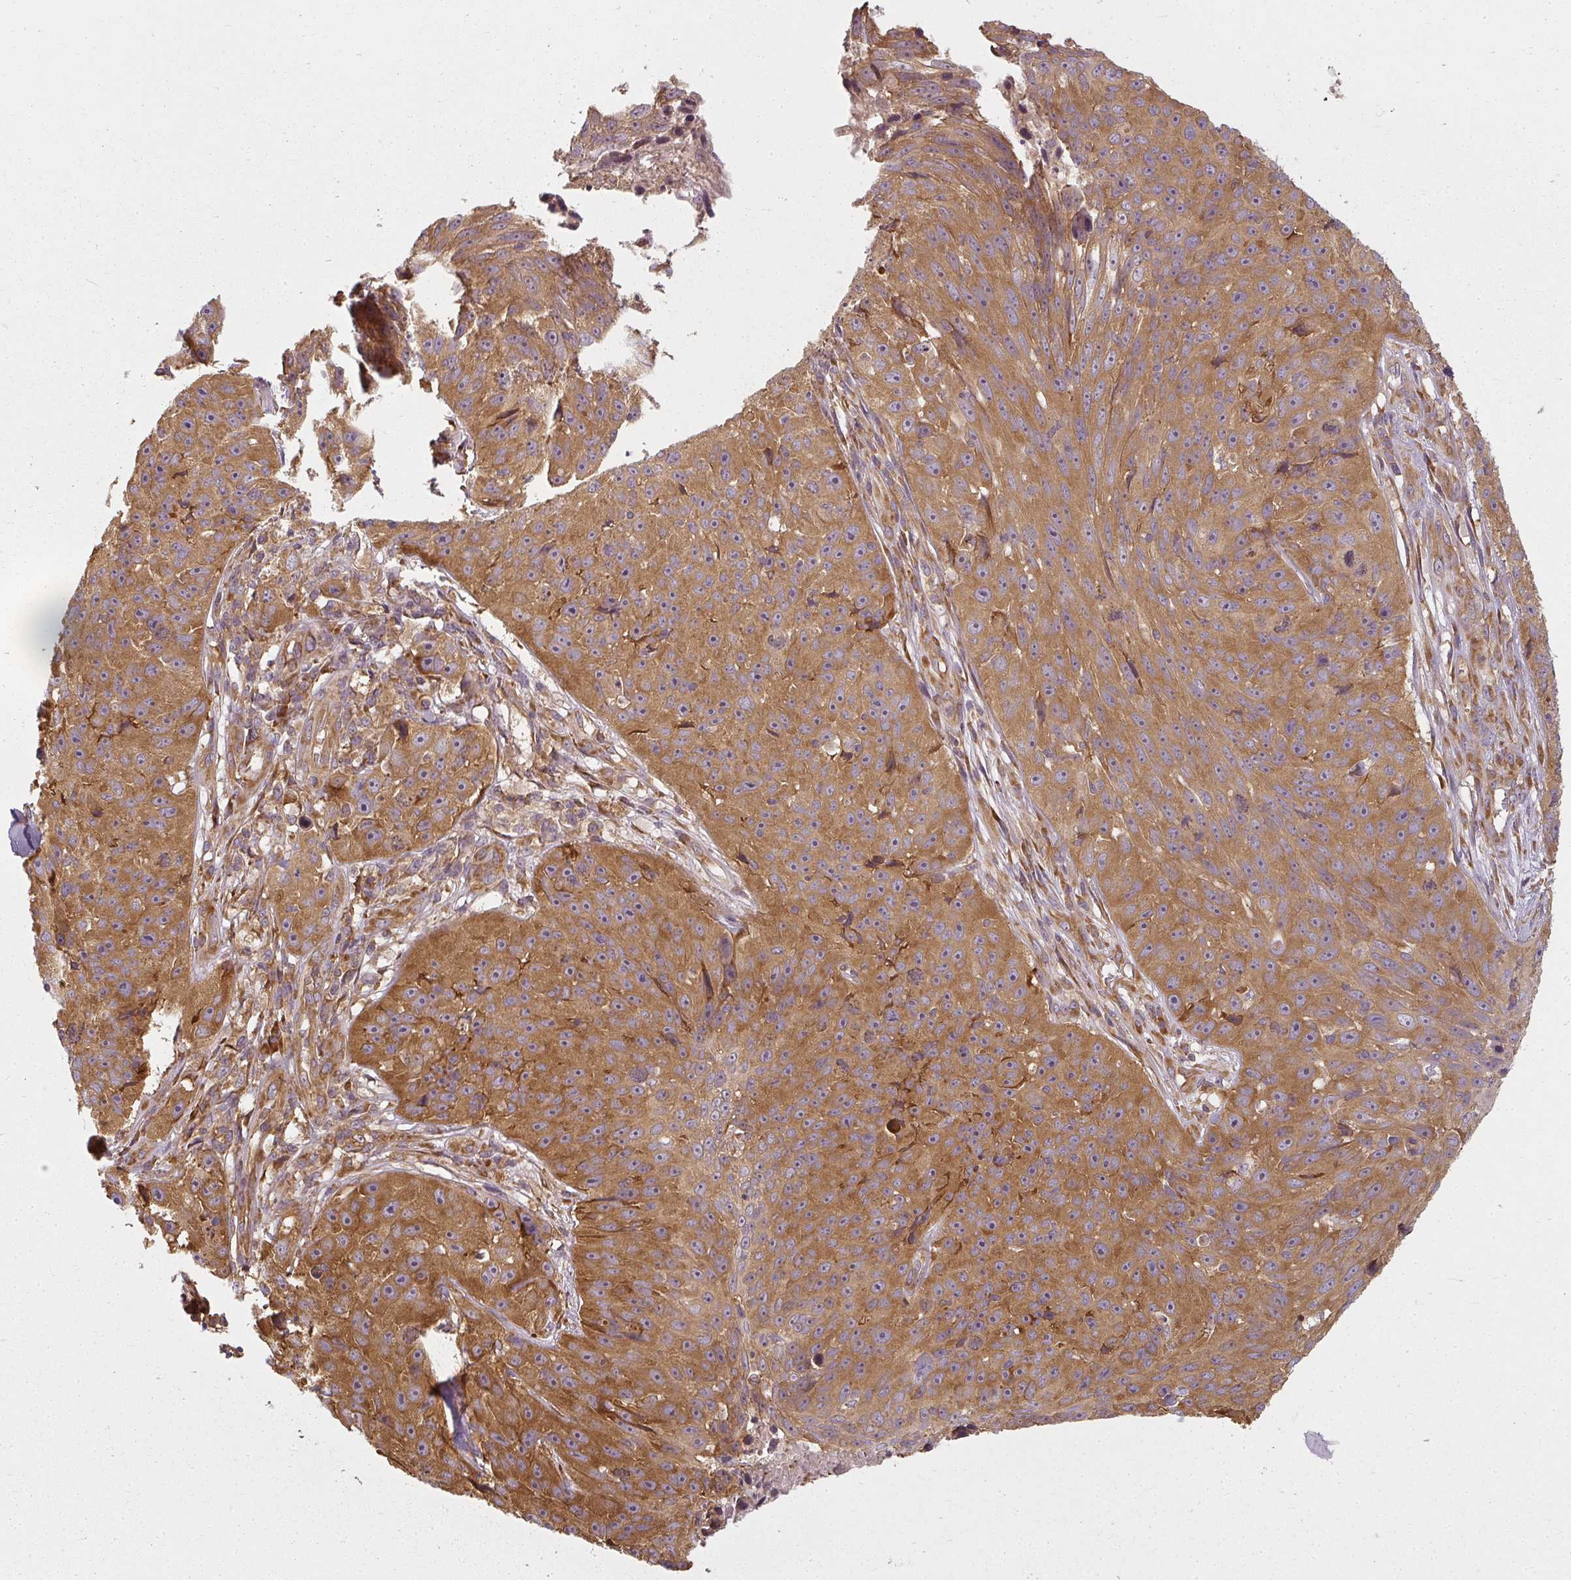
{"staining": {"intensity": "strong", "quantity": ">75%", "location": "cytoplasmic/membranous"}, "tissue": "skin cancer", "cell_type": "Tumor cells", "image_type": "cancer", "snomed": [{"axis": "morphology", "description": "Squamous cell carcinoma, NOS"}, {"axis": "topography", "description": "Skin"}], "caption": "Tumor cells reveal strong cytoplasmic/membranous staining in about >75% of cells in skin cancer. (DAB (3,3'-diaminobenzidine) IHC, brown staining for protein, blue staining for nuclei).", "gene": "RPL24", "patient": {"sex": "female", "age": 87}}